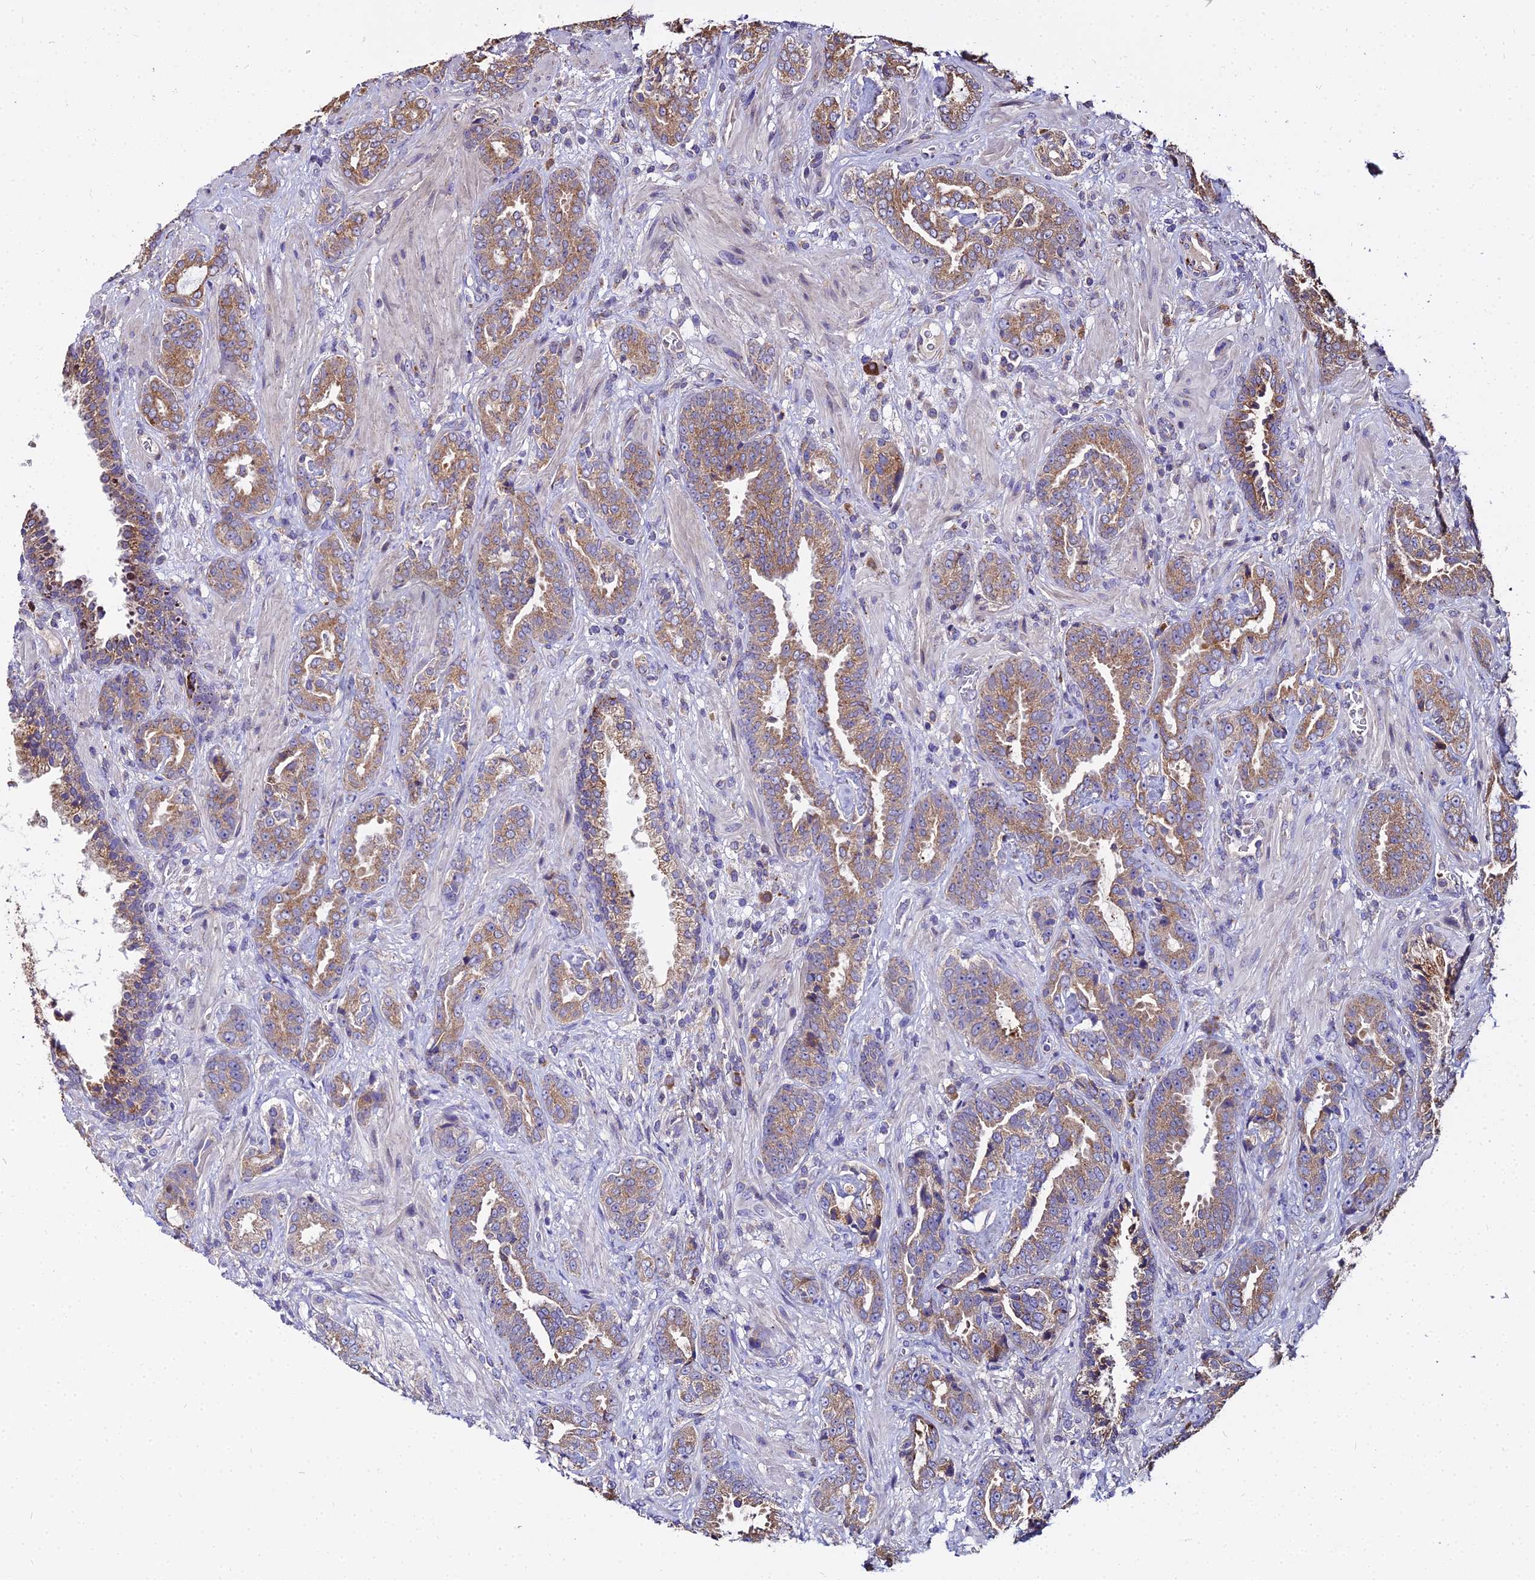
{"staining": {"intensity": "moderate", "quantity": ">75%", "location": "cytoplasmic/membranous"}, "tissue": "prostate cancer", "cell_type": "Tumor cells", "image_type": "cancer", "snomed": [{"axis": "morphology", "description": "Adenocarcinoma, High grade"}, {"axis": "topography", "description": "Prostate"}], "caption": "IHC of human prostate high-grade adenocarcinoma reveals medium levels of moderate cytoplasmic/membranous positivity in about >75% of tumor cells. The protein of interest is stained brown, and the nuclei are stained in blue (DAB IHC with brightfield microscopy, high magnification).", "gene": "PEX19", "patient": {"sex": "male", "age": 71}}